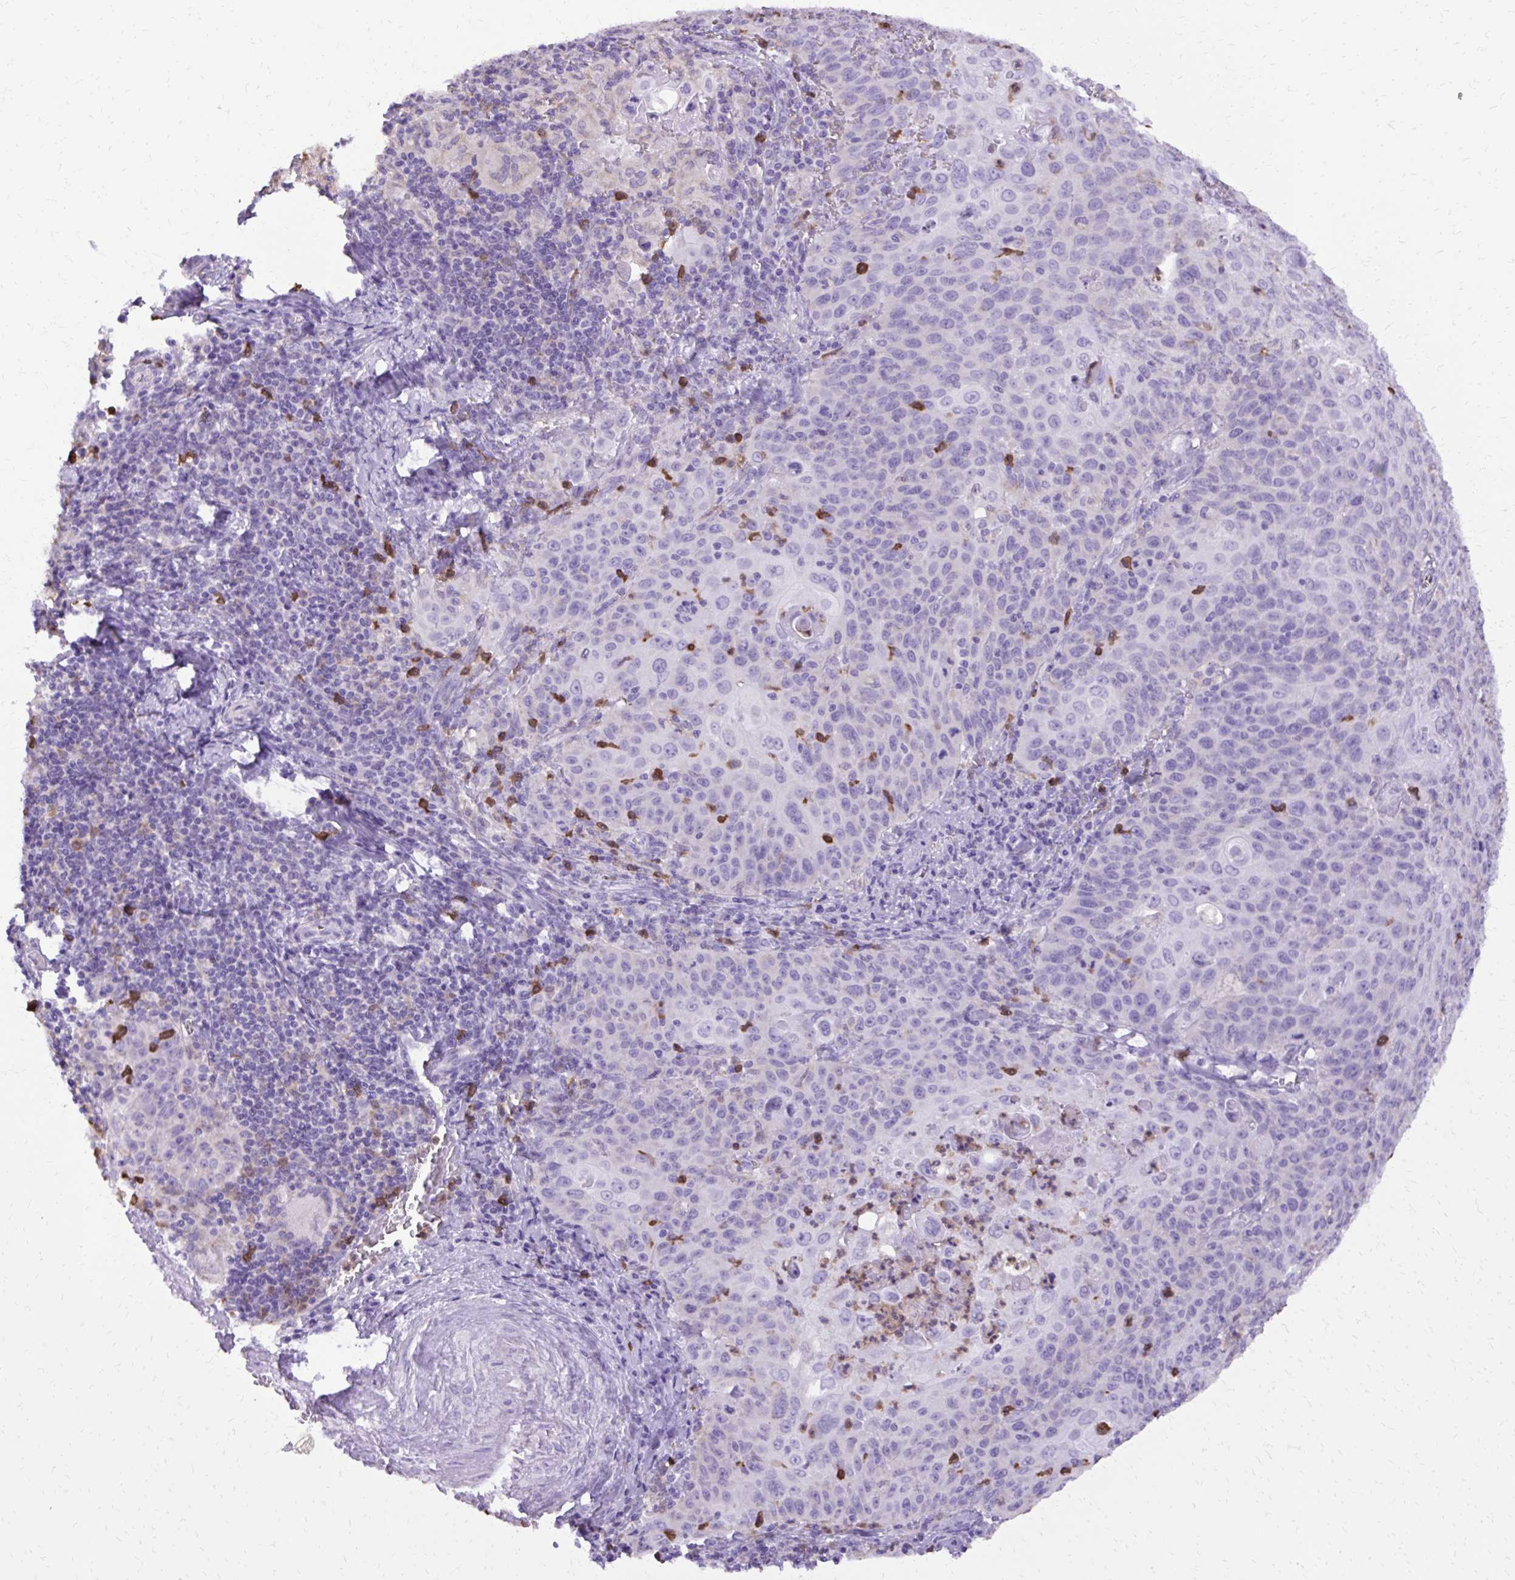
{"staining": {"intensity": "negative", "quantity": "none", "location": "none"}, "tissue": "cervical cancer", "cell_type": "Tumor cells", "image_type": "cancer", "snomed": [{"axis": "morphology", "description": "Squamous cell carcinoma, NOS"}, {"axis": "topography", "description": "Cervix"}], "caption": "This is an IHC histopathology image of human cervical squamous cell carcinoma. There is no expression in tumor cells.", "gene": "CAT", "patient": {"sex": "female", "age": 65}}